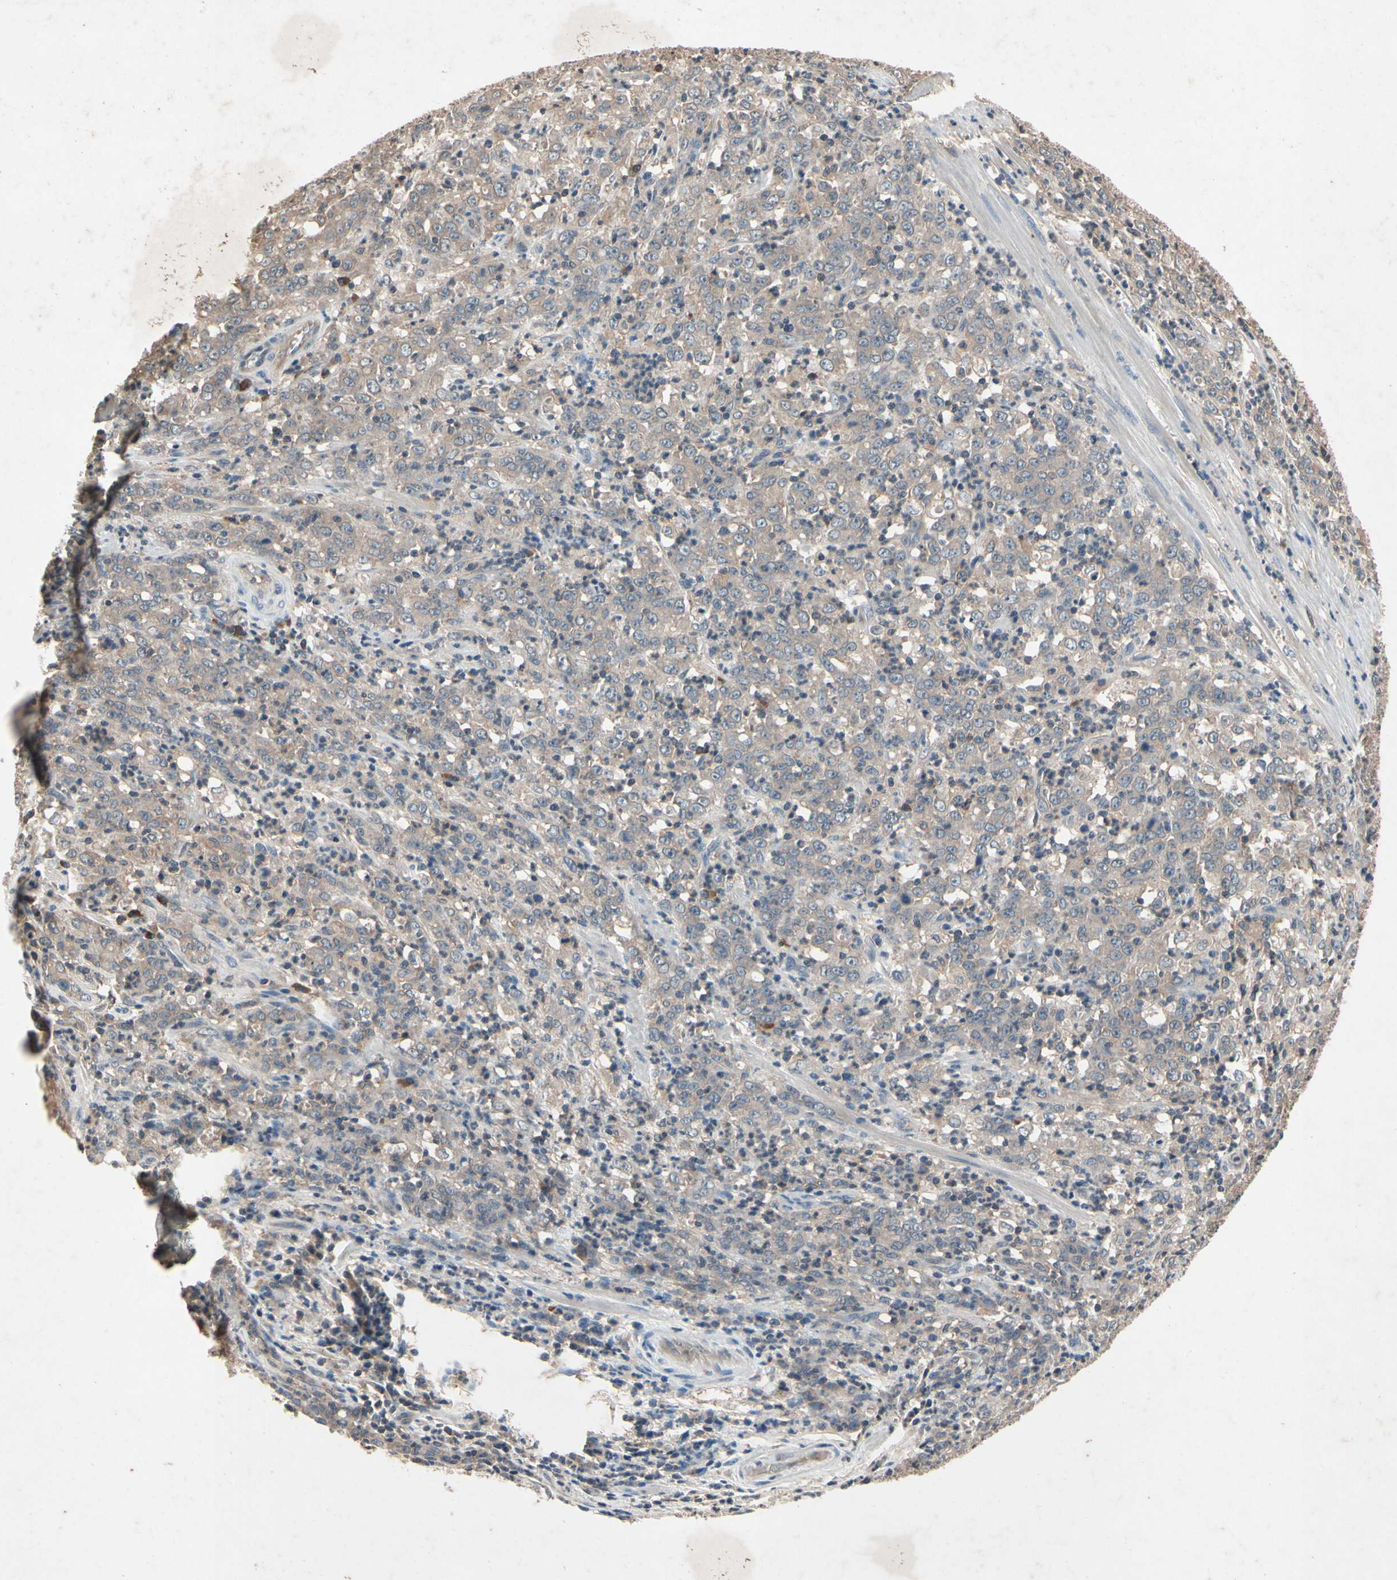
{"staining": {"intensity": "weak", "quantity": ">75%", "location": "cytoplasmic/membranous"}, "tissue": "stomach cancer", "cell_type": "Tumor cells", "image_type": "cancer", "snomed": [{"axis": "morphology", "description": "Adenocarcinoma, NOS"}, {"axis": "topography", "description": "Stomach, lower"}], "caption": "Immunohistochemical staining of stomach adenocarcinoma exhibits low levels of weak cytoplasmic/membranous protein staining in approximately >75% of tumor cells.", "gene": "IL1RL1", "patient": {"sex": "female", "age": 71}}